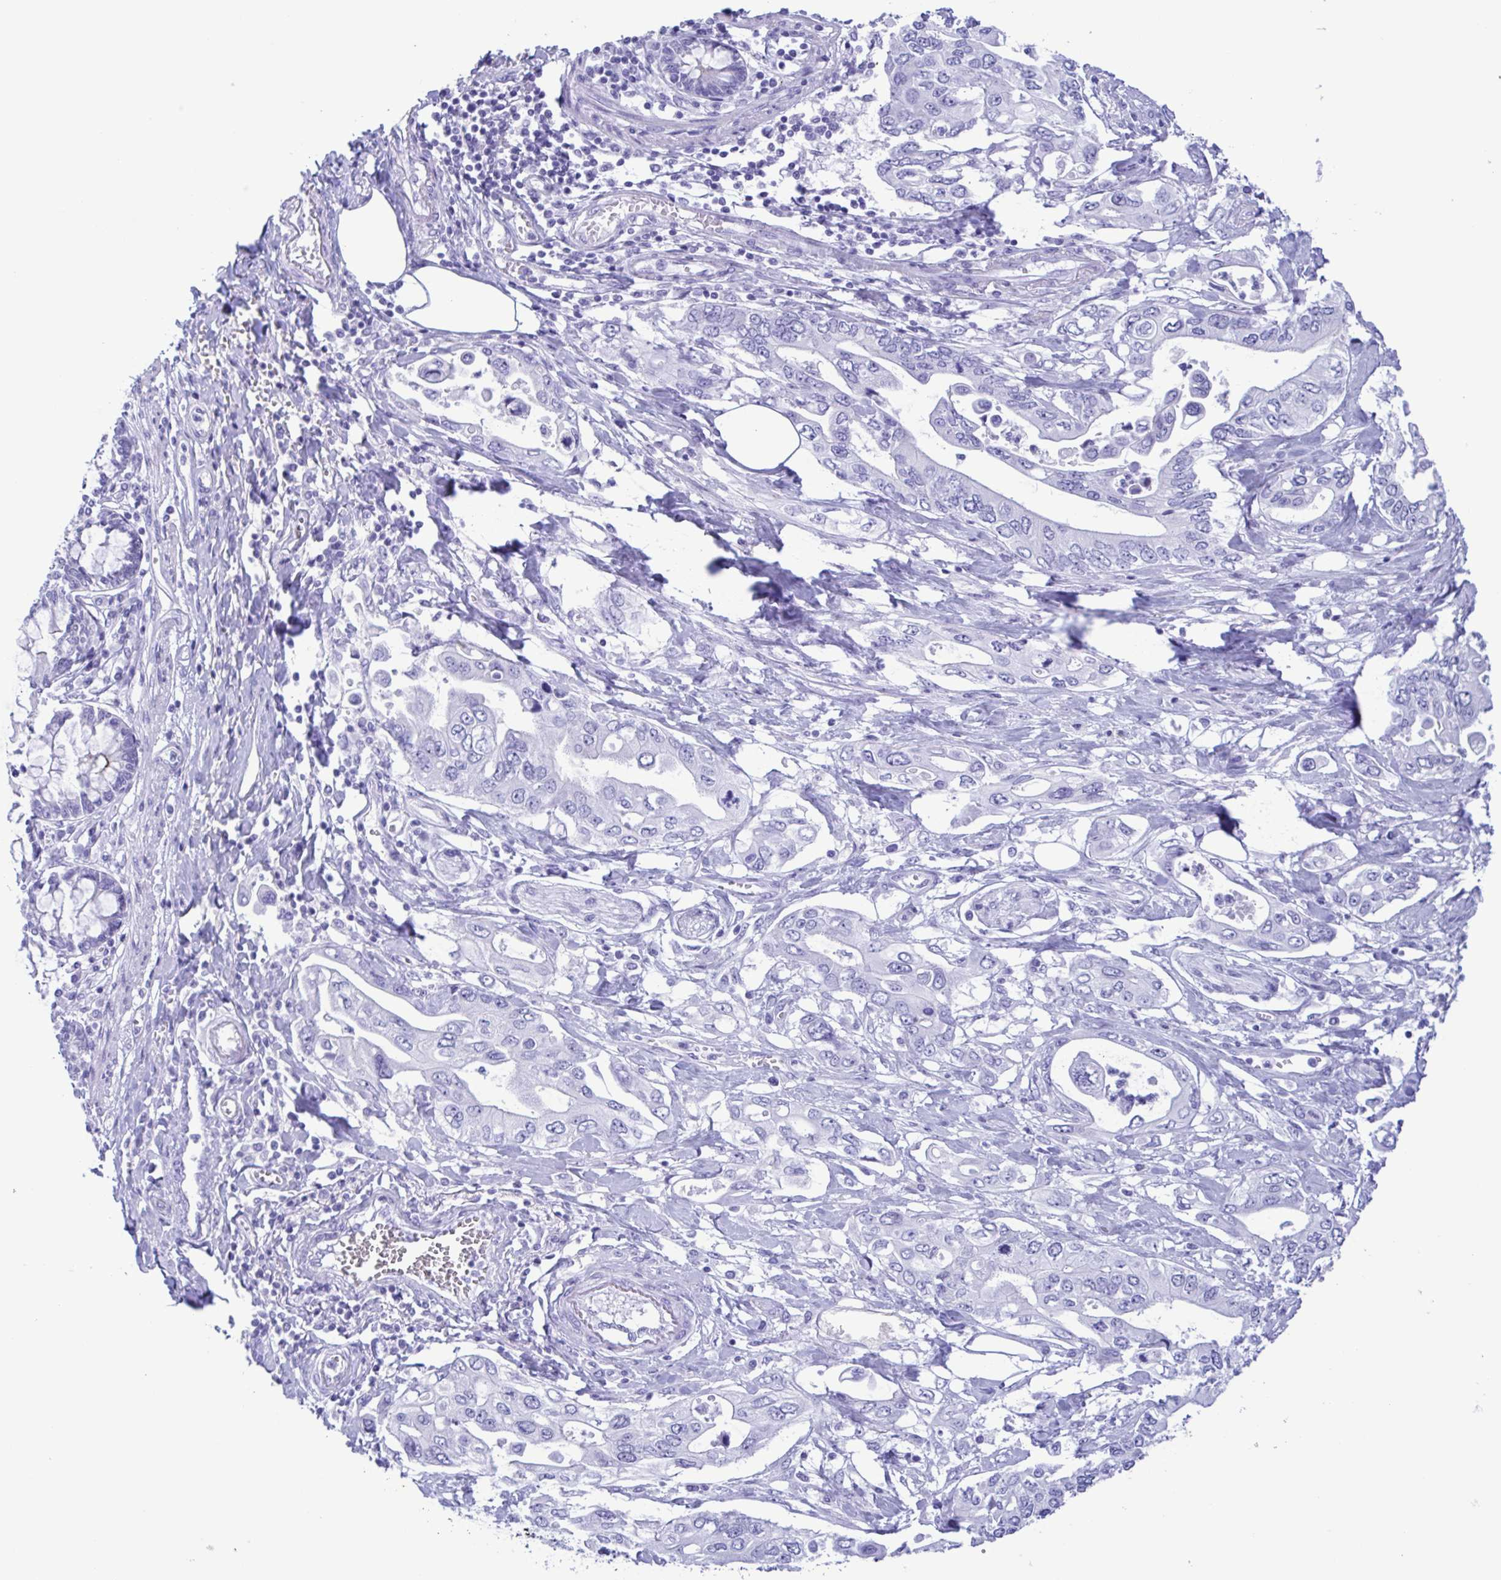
{"staining": {"intensity": "negative", "quantity": "none", "location": "none"}, "tissue": "pancreatic cancer", "cell_type": "Tumor cells", "image_type": "cancer", "snomed": [{"axis": "morphology", "description": "Adenocarcinoma, NOS"}, {"axis": "topography", "description": "Pancreas"}], "caption": "Immunohistochemistry image of neoplastic tissue: human pancreatic cancer (adenocarcinoma) stained with DAB exhibits no significant protein expression in tumor cells.", "gene": "TSPY2", "patient": {"sex": "female", "age": 63}}